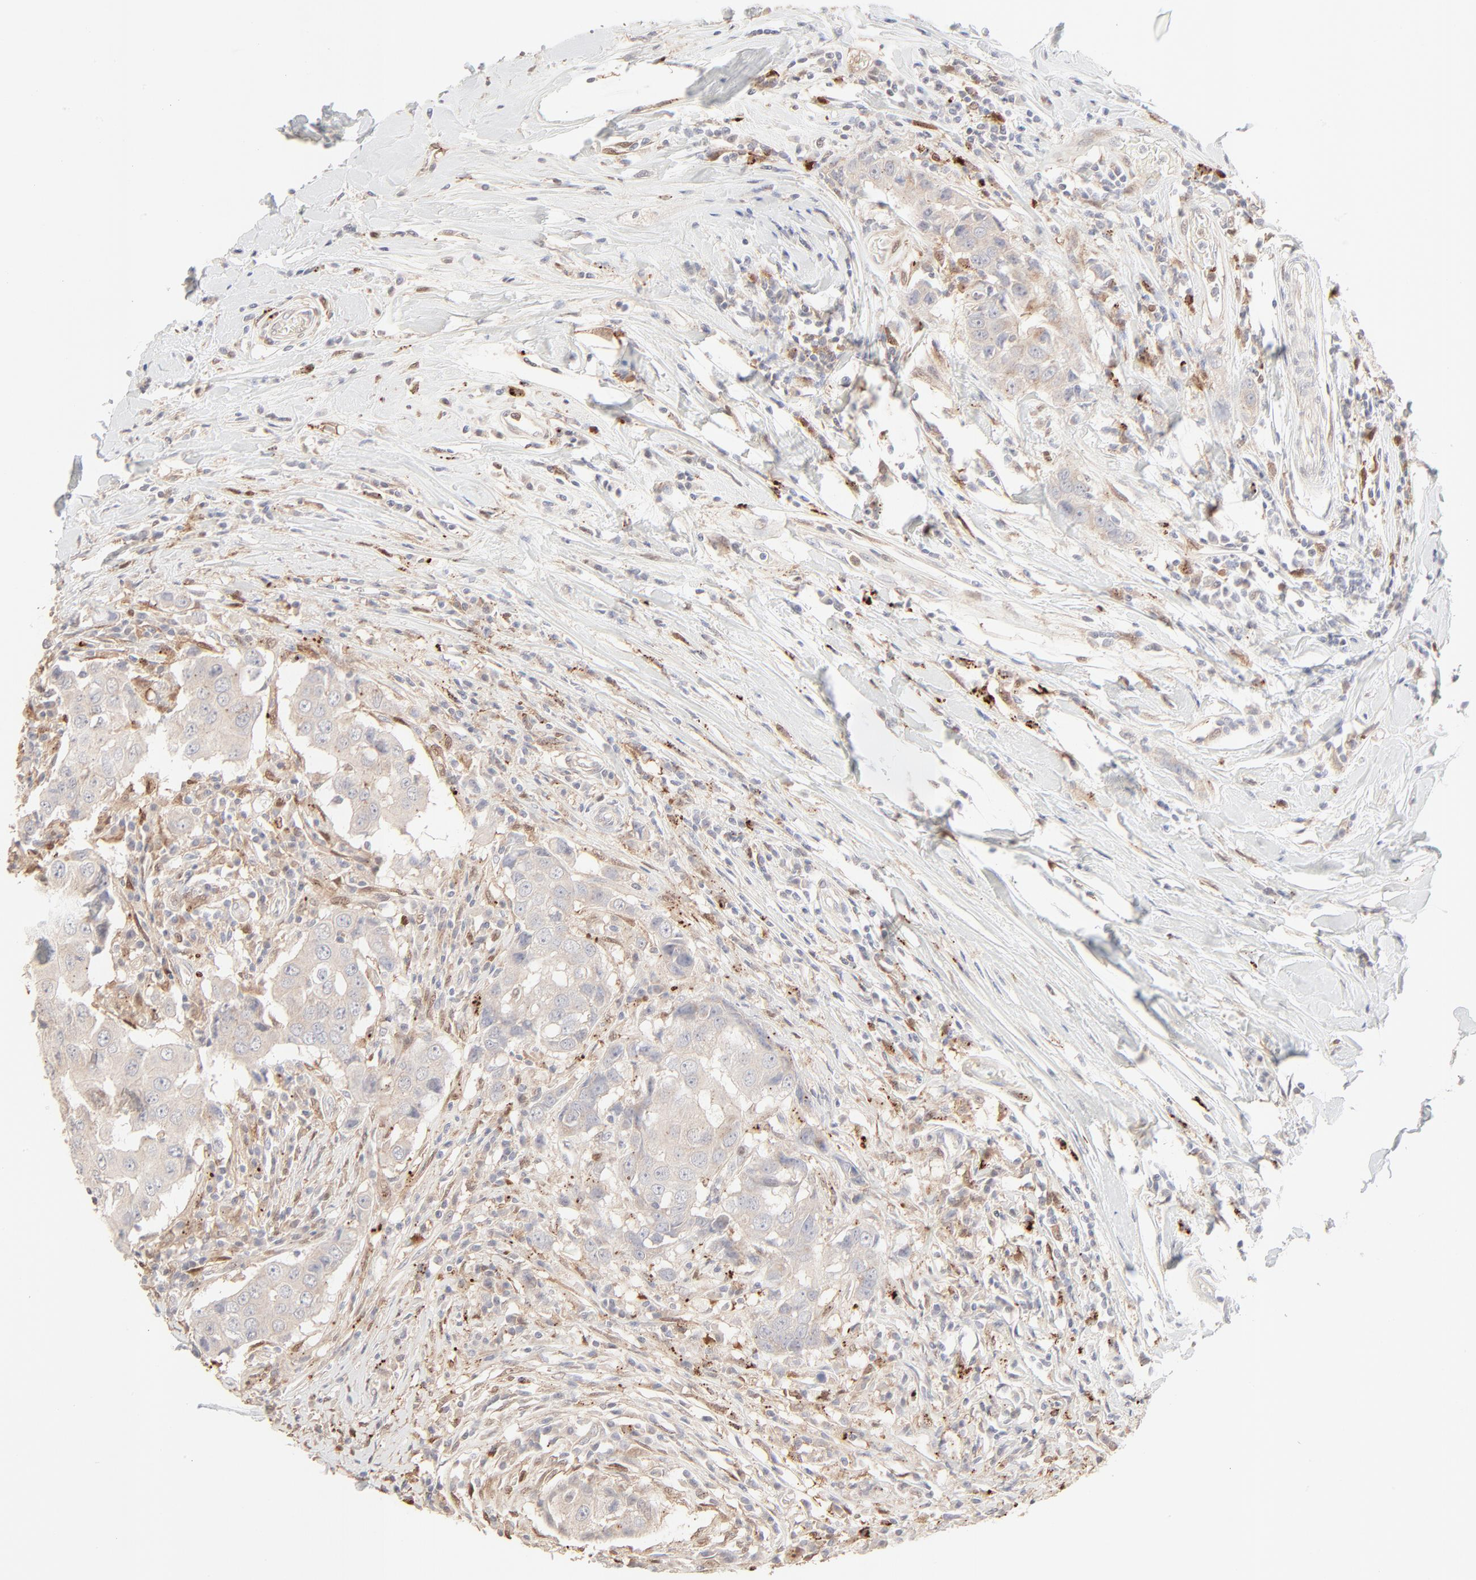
{"staining": {"intensity": "weak", "quantity": ">75%", "location": "cytoplasmic/membranous"}, "tissue": "breast cancer", "cell_type": "Tumor cells", "image_type": "cancer", "snomed": [{"axis": "morphology", "description": "Duct carcinoma"}, {"axis": "topography", "description": "Breast"}], "caption": "Approximately >75% of tumor cells in breast intraductal carcinoma demonstrate weak cytoplasmic/membranous protein positivity as visualized by brown immunohistochemical staining.", "gene": "LGALS2", "patient": {"sex": "female", "age": 27}}